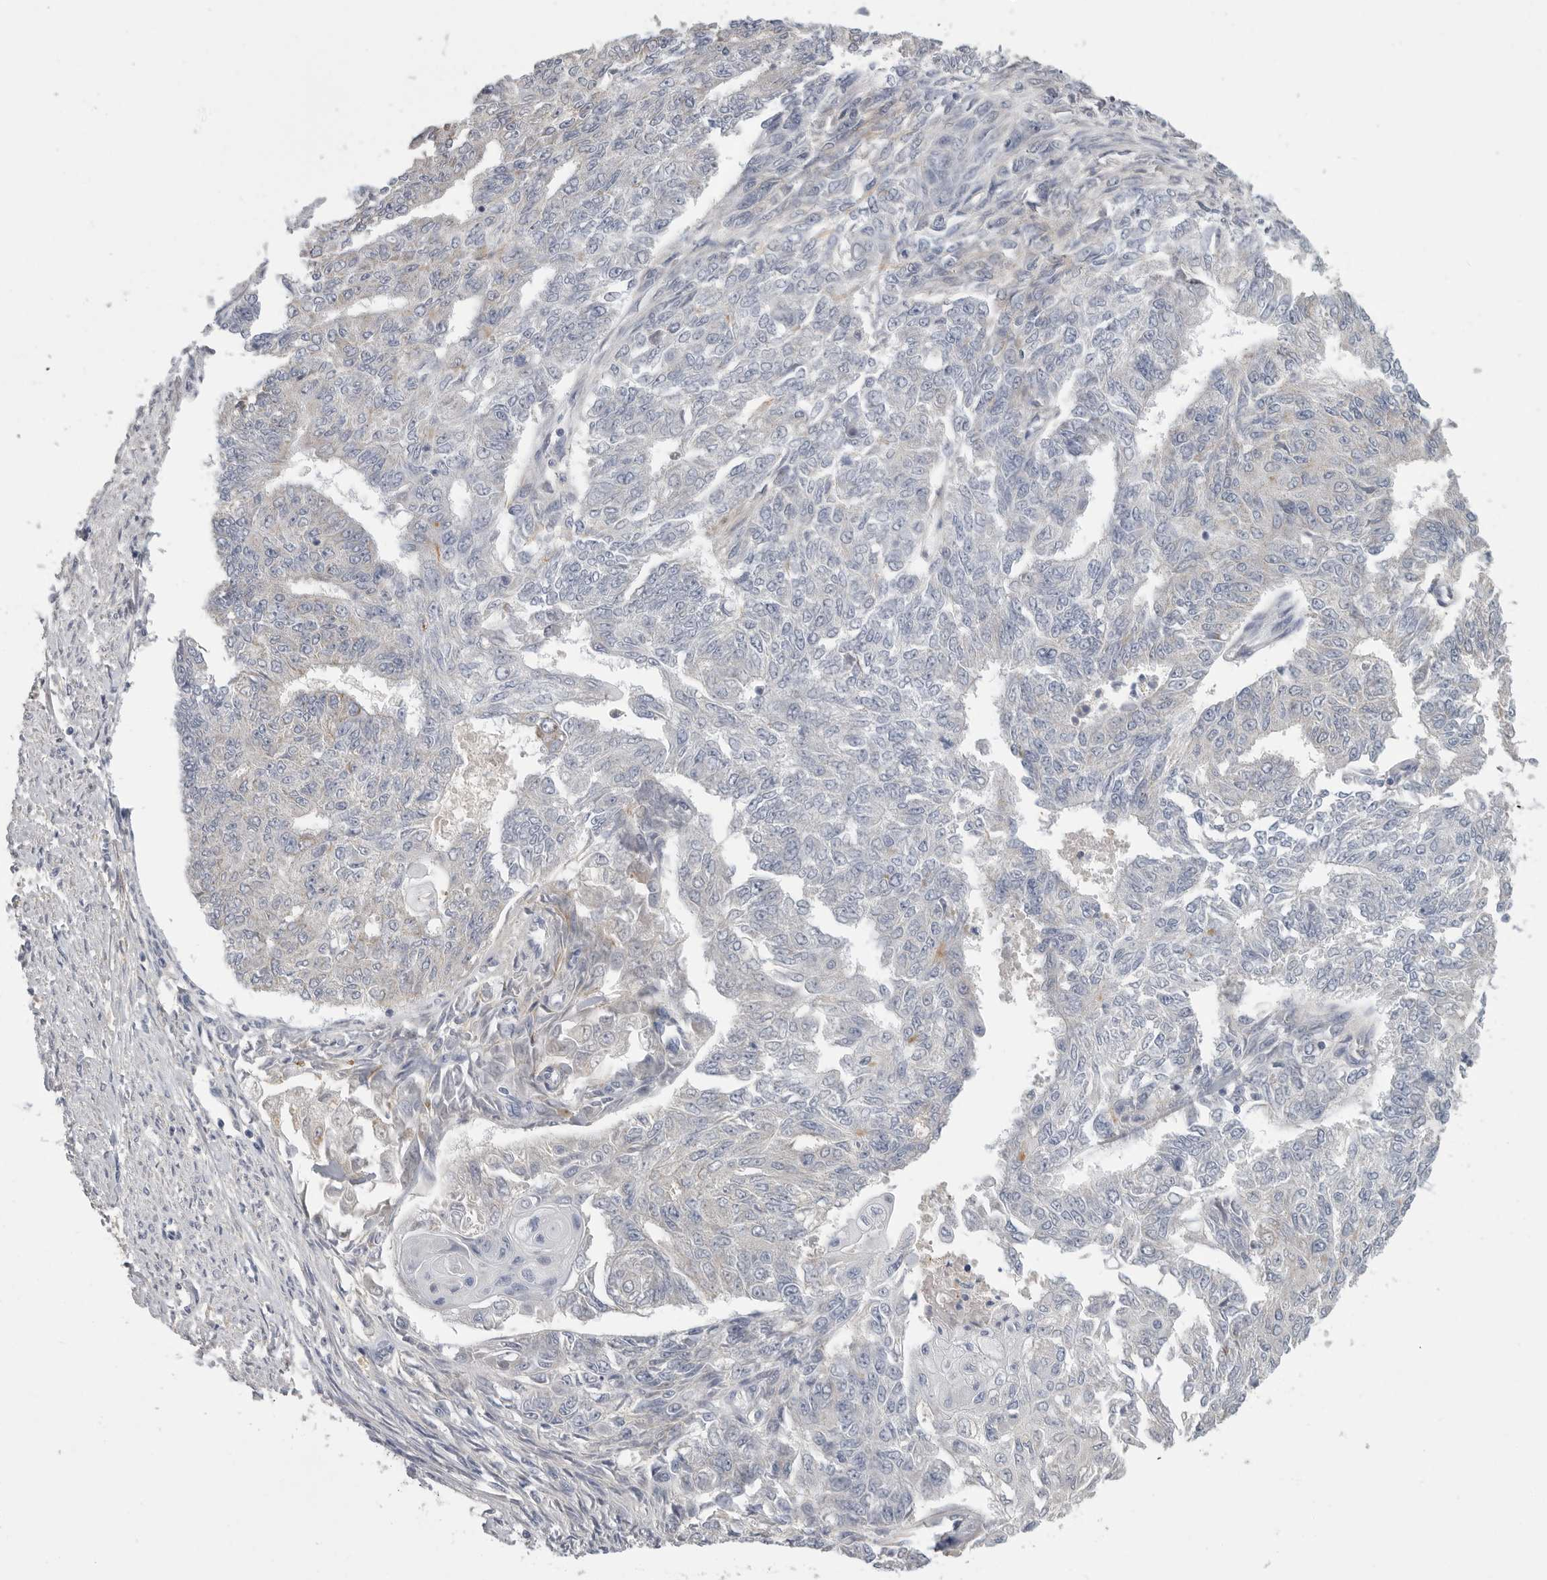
{"staining": {"intensity": "negative", "quantity": "none", "location": "none"}, "tissue": "endometrial cancer", "cell_type": "Tumor cells", "image_type": "cancer", "snomed": [{"axis": "morphology", "description": "Adenocarcinoma, NOS"}, {"axis": "topography", "description": "Endometrium"}], "caption": "This is an IHC micrograph of human adenocarcinoma (endometrial). There is no expression in tumor cells.", "gene": "SDC3", "patient": {"sex": "female", "age": 32}}